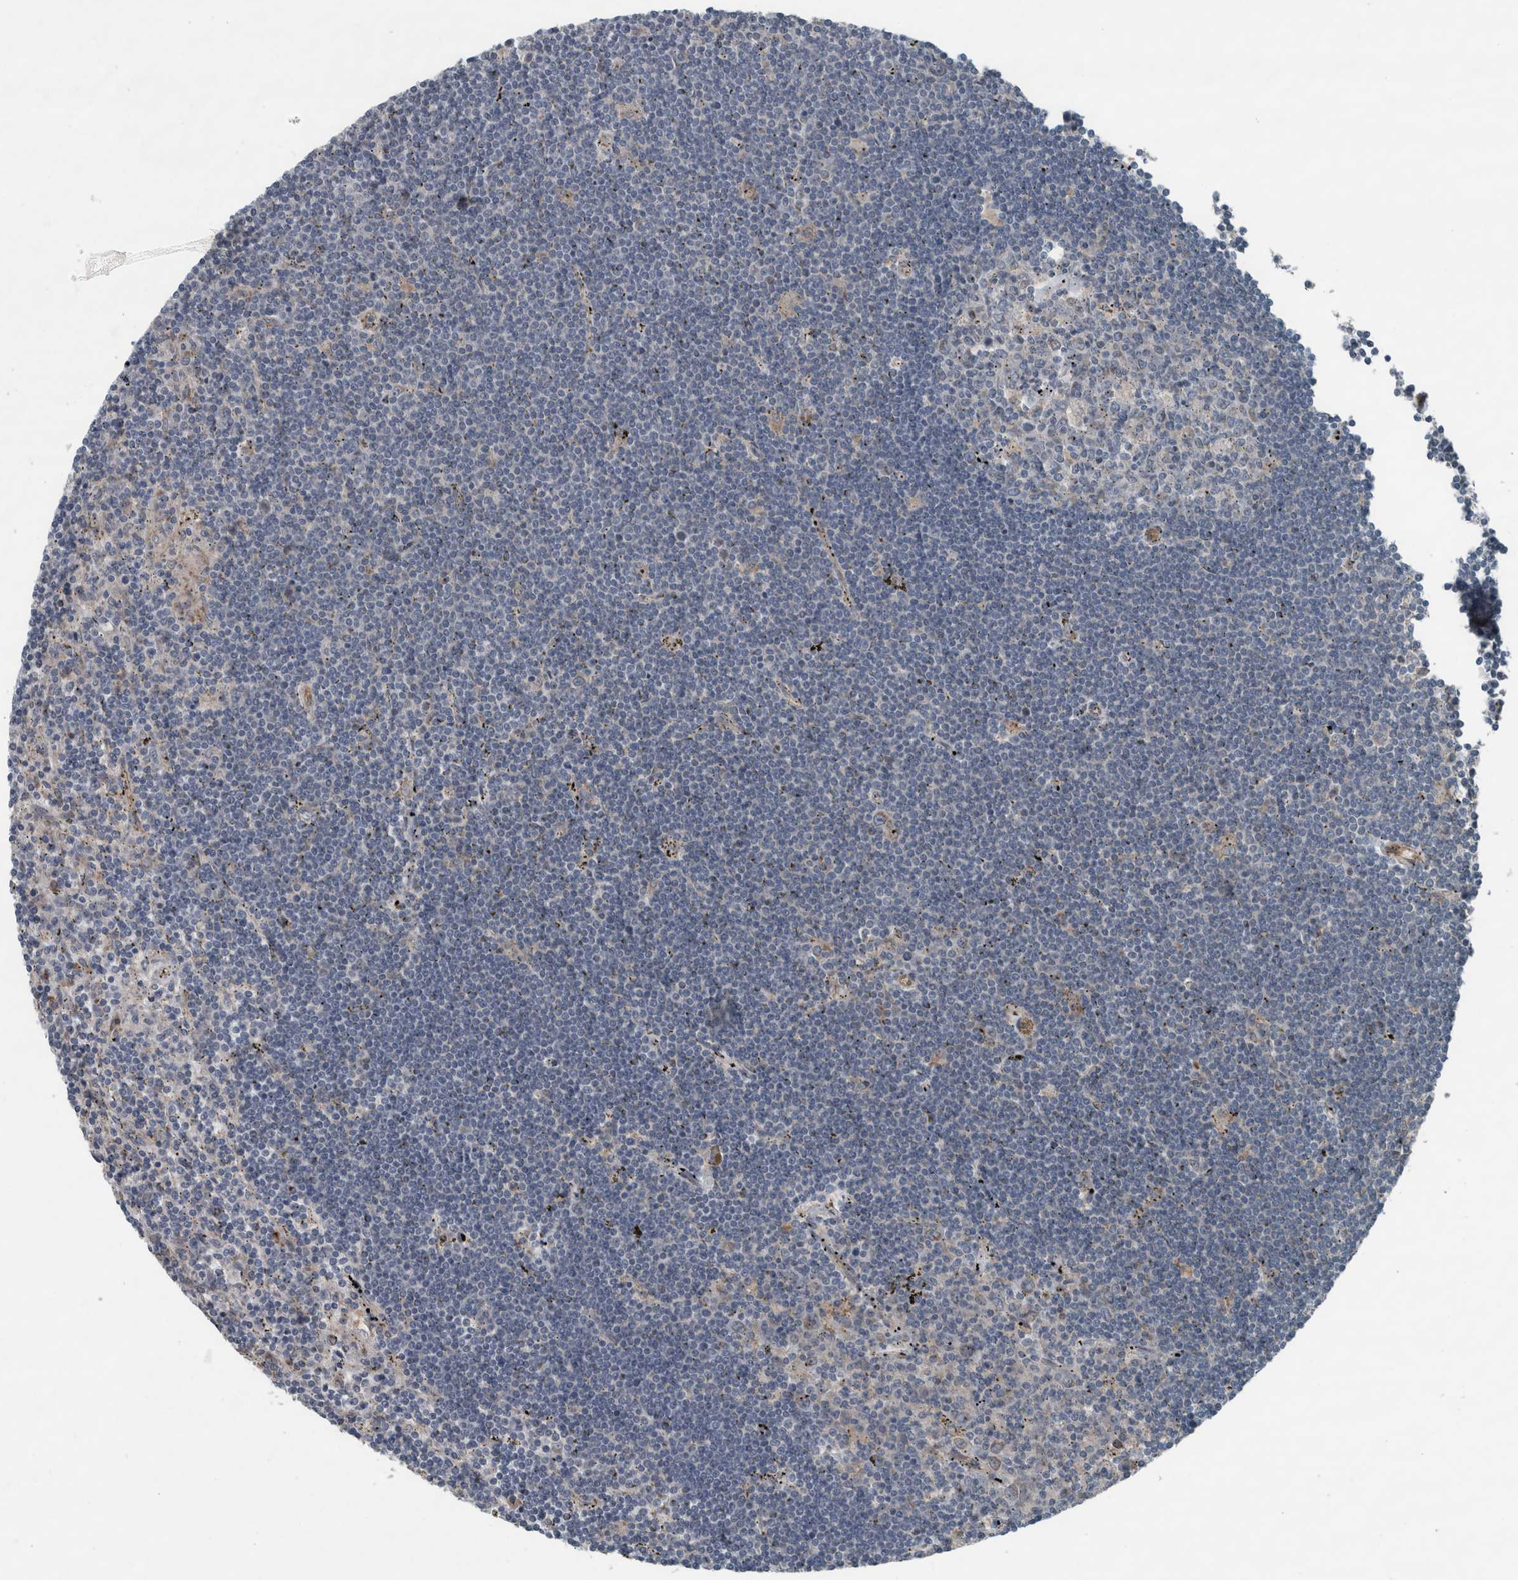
{"staining": {"intensity": "negative", "quantity": "none", "location": "none"}, "tissue": "lymphoma", "cell_type": "Tumor cells", "image_type": "cancer", "snomed": [{"axis": "morphology", "description": "Malignant lymphoma, non-Hodgkin's type, Low grade"}, {"axis": "topography", "description": "Spleen"}], "caption": "DAB (3,3'-diaminobenzidine) immunohistochemical staining of human low-grade malignant lymphoma, non-Hodgkin's type displays no significant expression in tumor cells. The staining was performed using DAB (3,3'-diaminobenzidine) to visualize the protein expression in brown, while the nuclei were stained in blue with hematoxylin (Magnification: 20x).", "gene": "EXOC8", "patient": {"sex": "male", "age": 76}}